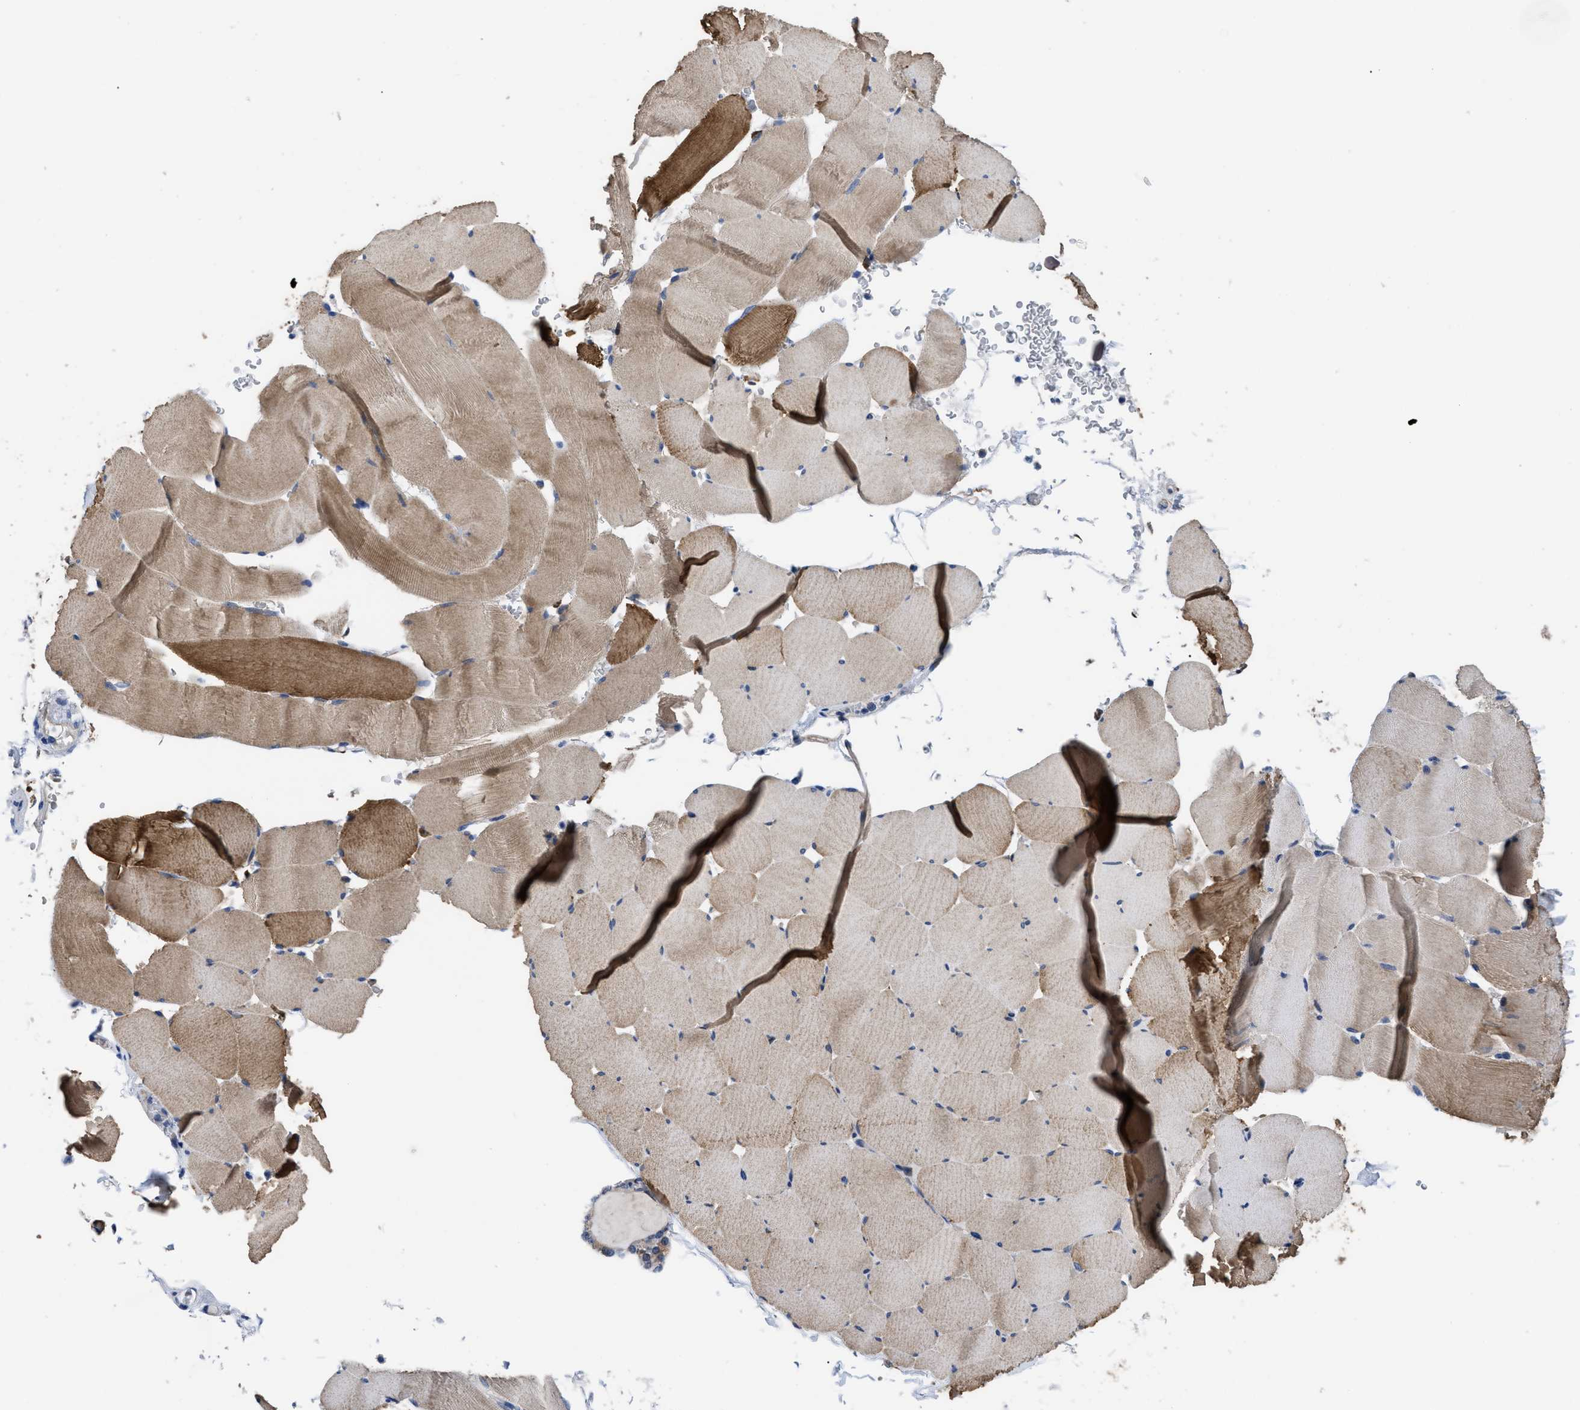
{"staining": {"intensity": "moderate", "quantity": "25%-75%", "location": "cytoplasmic/membranous"}, "tissue": "skeletal muscle", "cell_type": "Myocytes", "image_type": "normal", "snomed": [{"axis": "morphology", "description": "Normal tissue, NOS"}, {"axis": "topography", "description": "Skeletal muscle"}], "caption": "DAB immunohistochemical staining of normal human skeletal muscle displays moderate cytoplasmic/membranous protein positivity in about 25%-75% of myocytes.", "gene": "SQLE", "patient": {"sex": "male", "age": 62}}